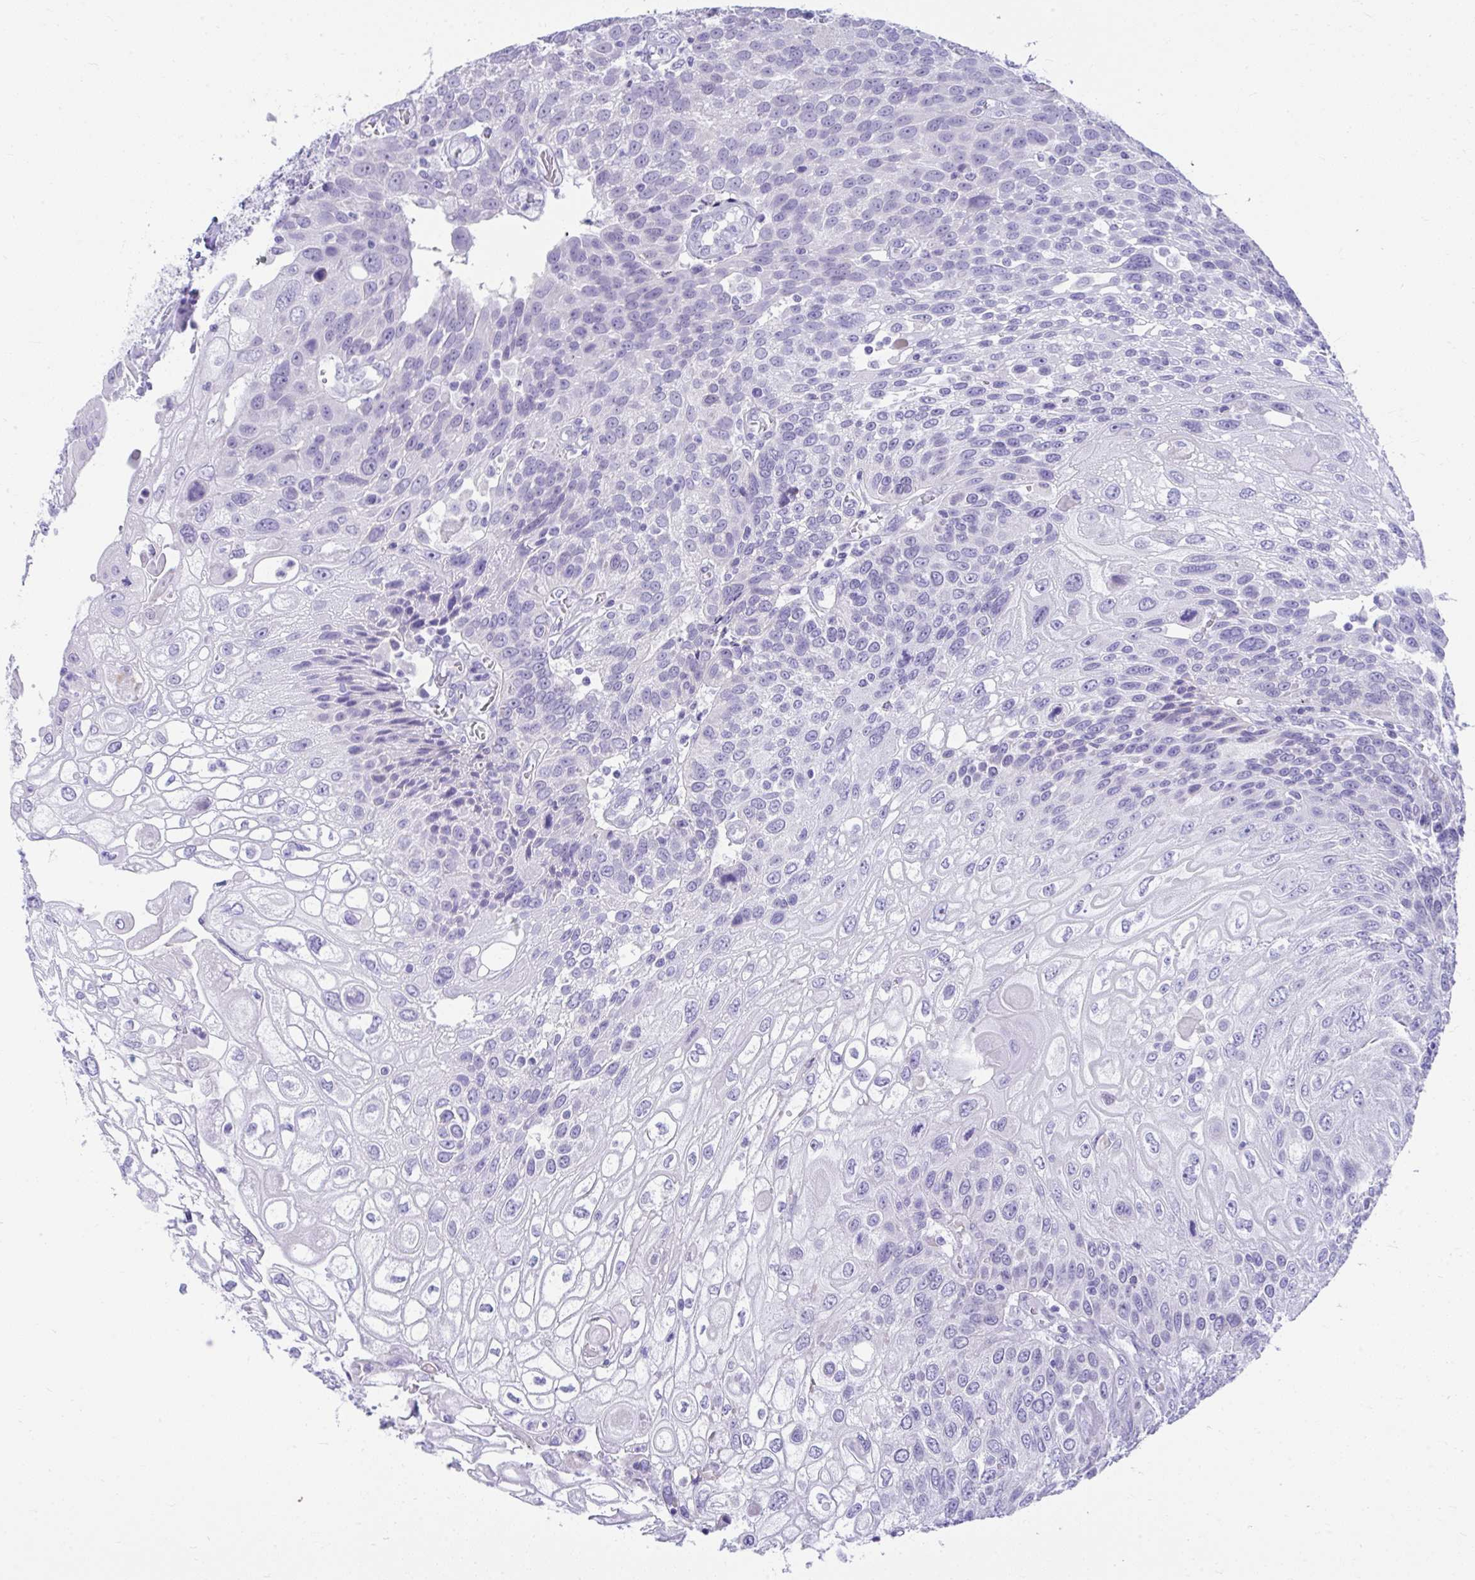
{"staining": {"intensity": "negative", "quantity": "none", "location": "none"}, "tissue": "urothelial cancer", "cell_type": "Tumor cells", "image_type": "cancer", "snomed": [{"axis": "morphology", "description": "Urothelial carcinoma, High grade"}, {"axis": "topography", "description": "Urinary bladder"}], "caption": "DAB immunohistochemical staining of human urothelial carcinoma (high-grade) exhibits no significant positivity in tumor cells.", "gene": "ISL1", "patient": {"sex": "female", "age": 70}}